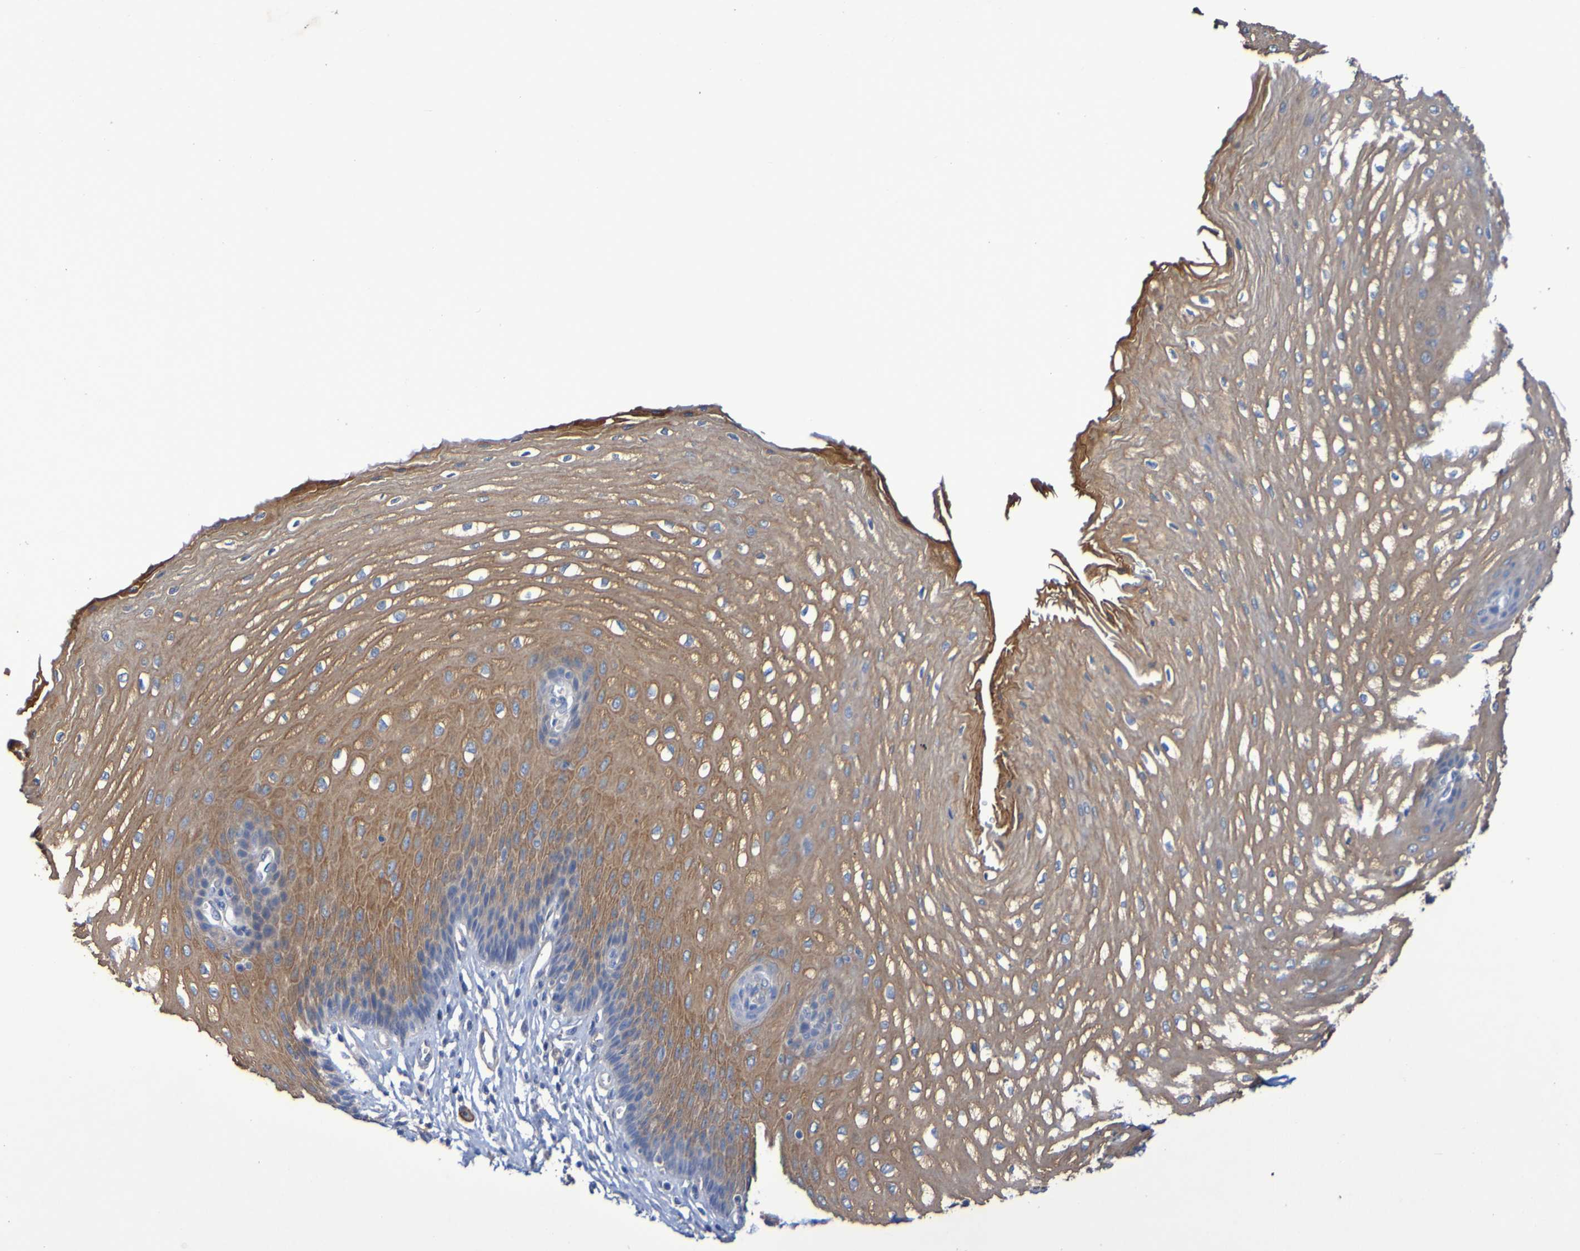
{"staining": {"intensity": "moderate", "quantity": ">75%", "location": "cytoplasmic/membranous"}, "tissue": "esophagus", "cell_type": "Squamous epithelial cells", "image_type": "normal", "snomed": [{"axis": "morphology", "description": "Normal tissue, NOS"}, {"axis": "topography", "description": "Esophagus"}], "caption": "Unremarkable esophagus was stained to show a protein in brown. There is medium levels of moderate cytoplasmic/membranous expression in approximately >75% of squamous epithelial cells.", "gene": "SRPRB", "patient": {"sex": "male", "age": 54}}